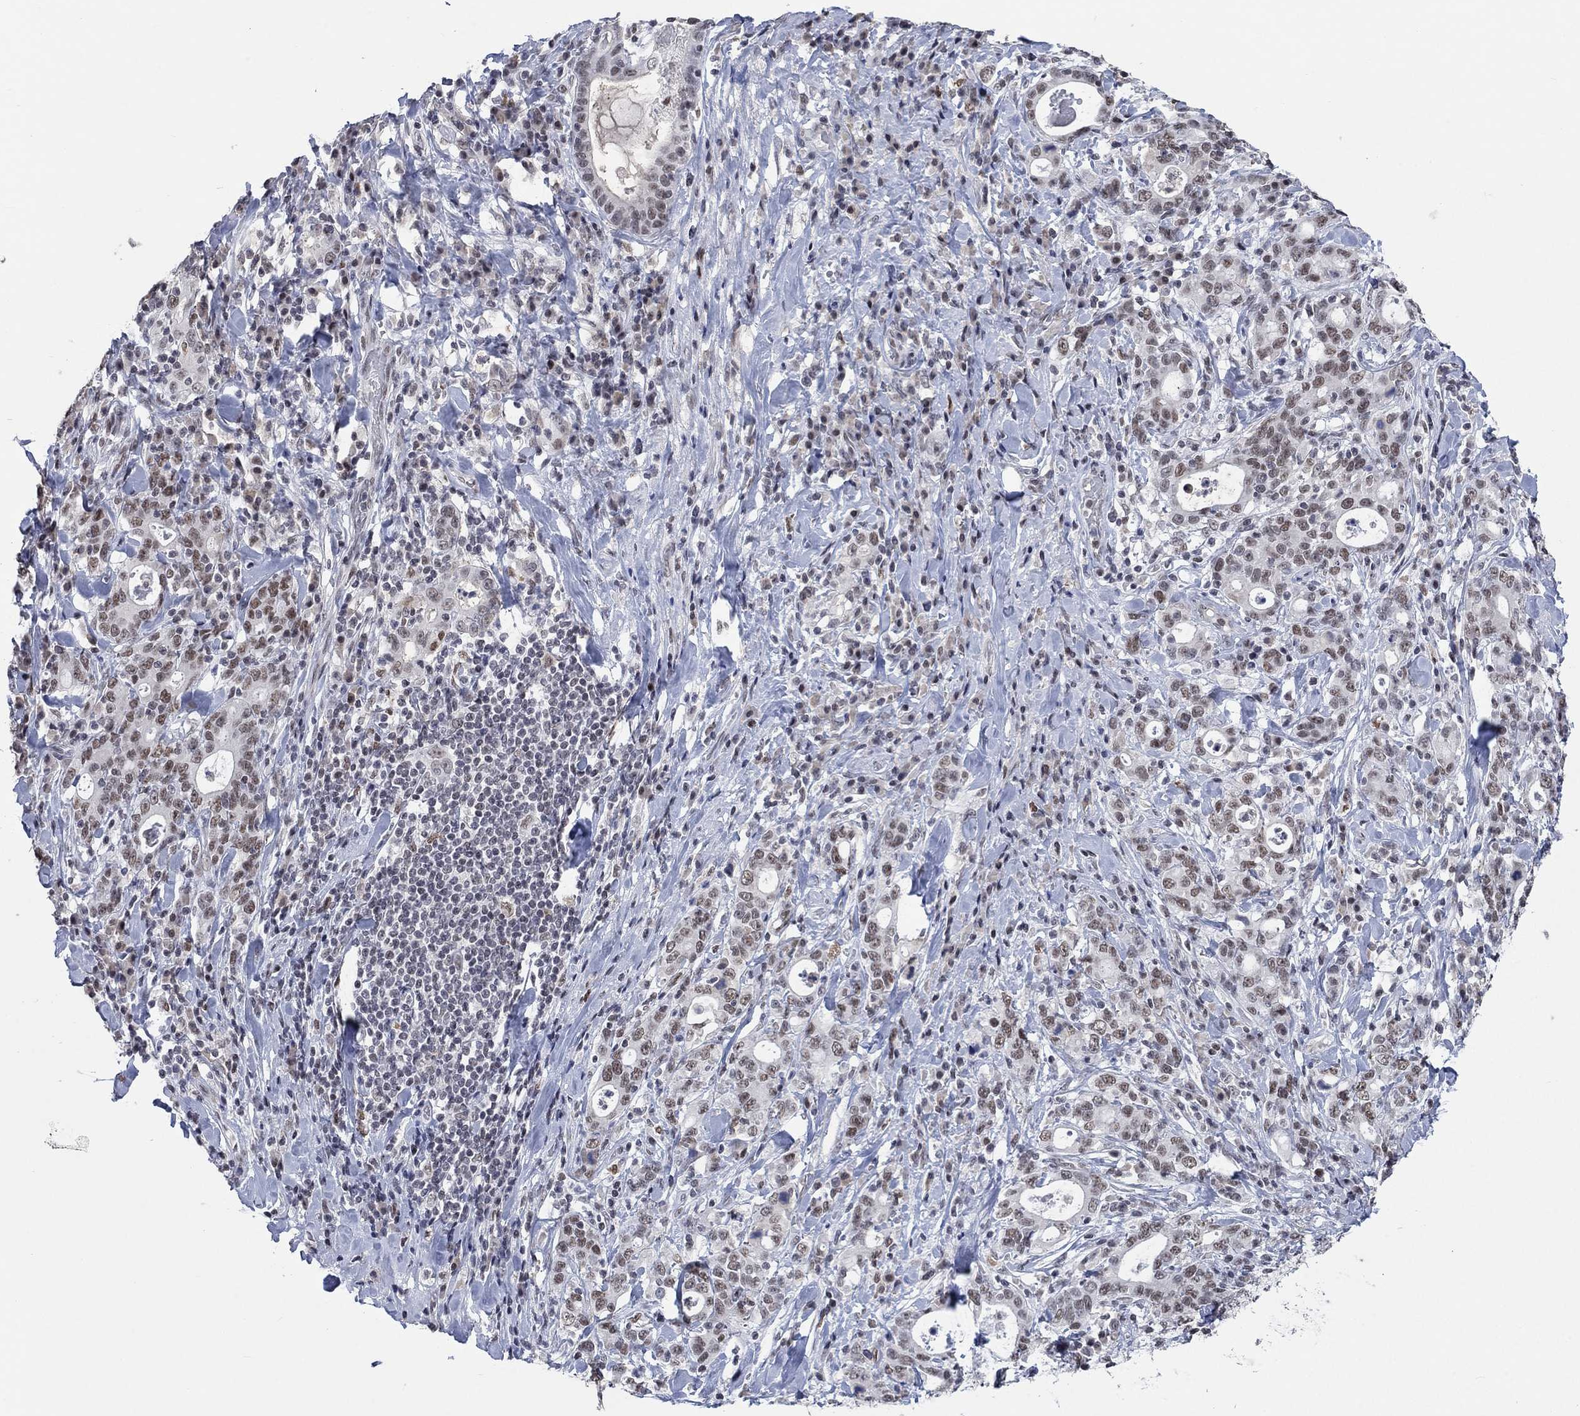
{"staining": {"intensity": "weak", "quantity": "25%-75%", "location": "nuclear"}, "tissue": "stomach cancer", "cell_type": "Tumor cells", "image_type": "cancer", "snomed": [{"axis": "morphology", "description": "Adenocarcinoma, NOS"}, {"axis": "topography", "description": "Stomach"}], "caption": "The micrograph demonstrates staining of stomach cancer, revealing weak nuclear protein expression (brown color) within tumor cells. The protein of interest is stained brown, and the nuclei are stained in blue (DAB (3,3'-diaminobenzidine) IHC with brightfield microscopy, high magnification).", "gene": "HCFC1", "patient": {"sex": "male", "age": 79}}